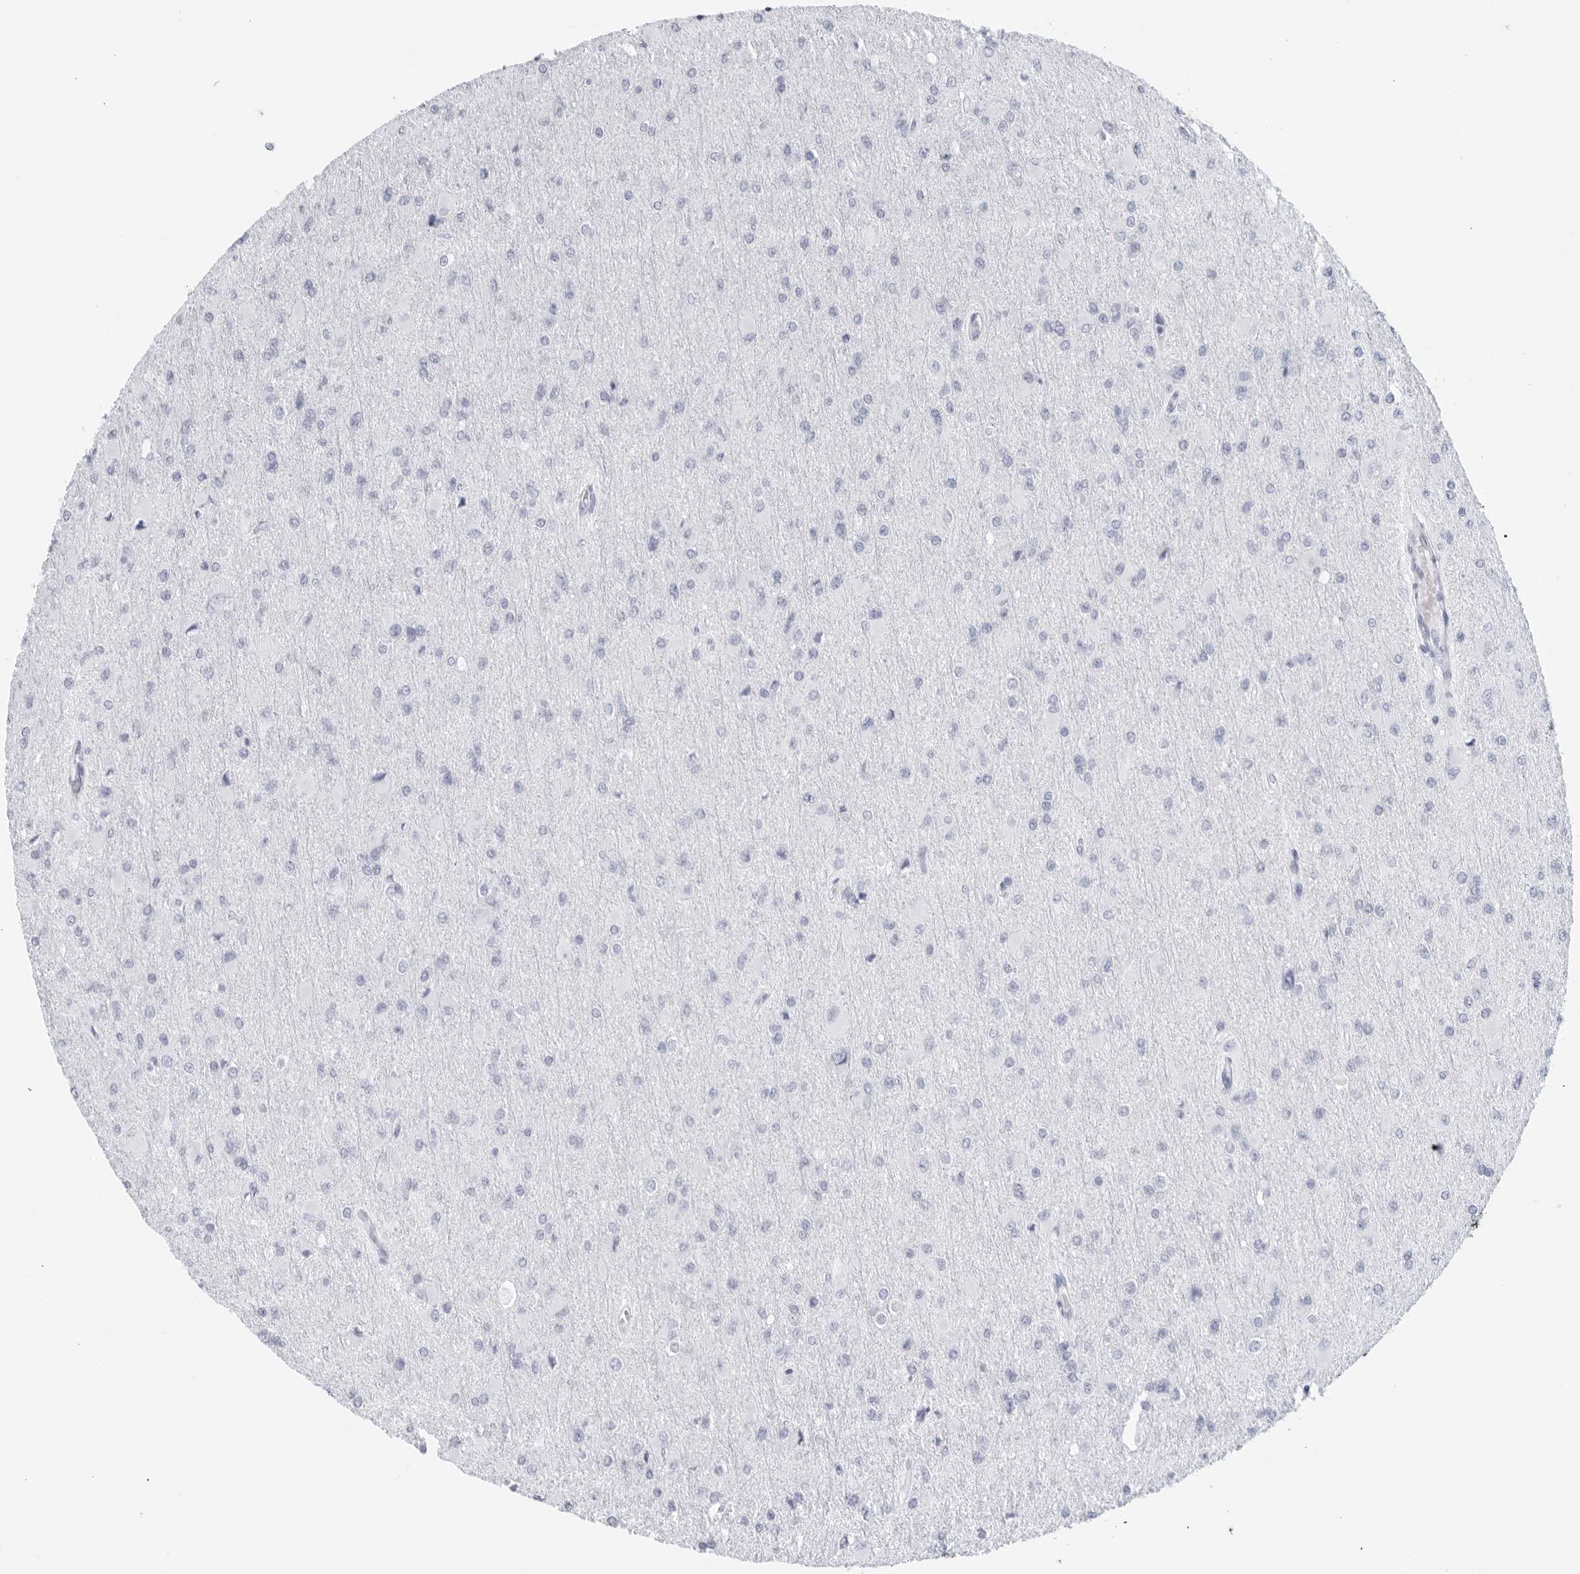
{"staining": {"intensity": "negative", "quantity": "none", "location": "none"}, "tissue": "glioma", "cell_type": "Tumor cells", "image_type": "cancer", "snomed": [{"axis": "morphology", "description": "Glioma, malignant, High grade"}, {"axis": "topography", "description": "Cerebral cortex"}], "caption": "The micrograph exhibits no staining of tumor cells in malignant glioma (high-grade).", "gene": "FGG", "patient": {"sex": "female", "age": 36}}